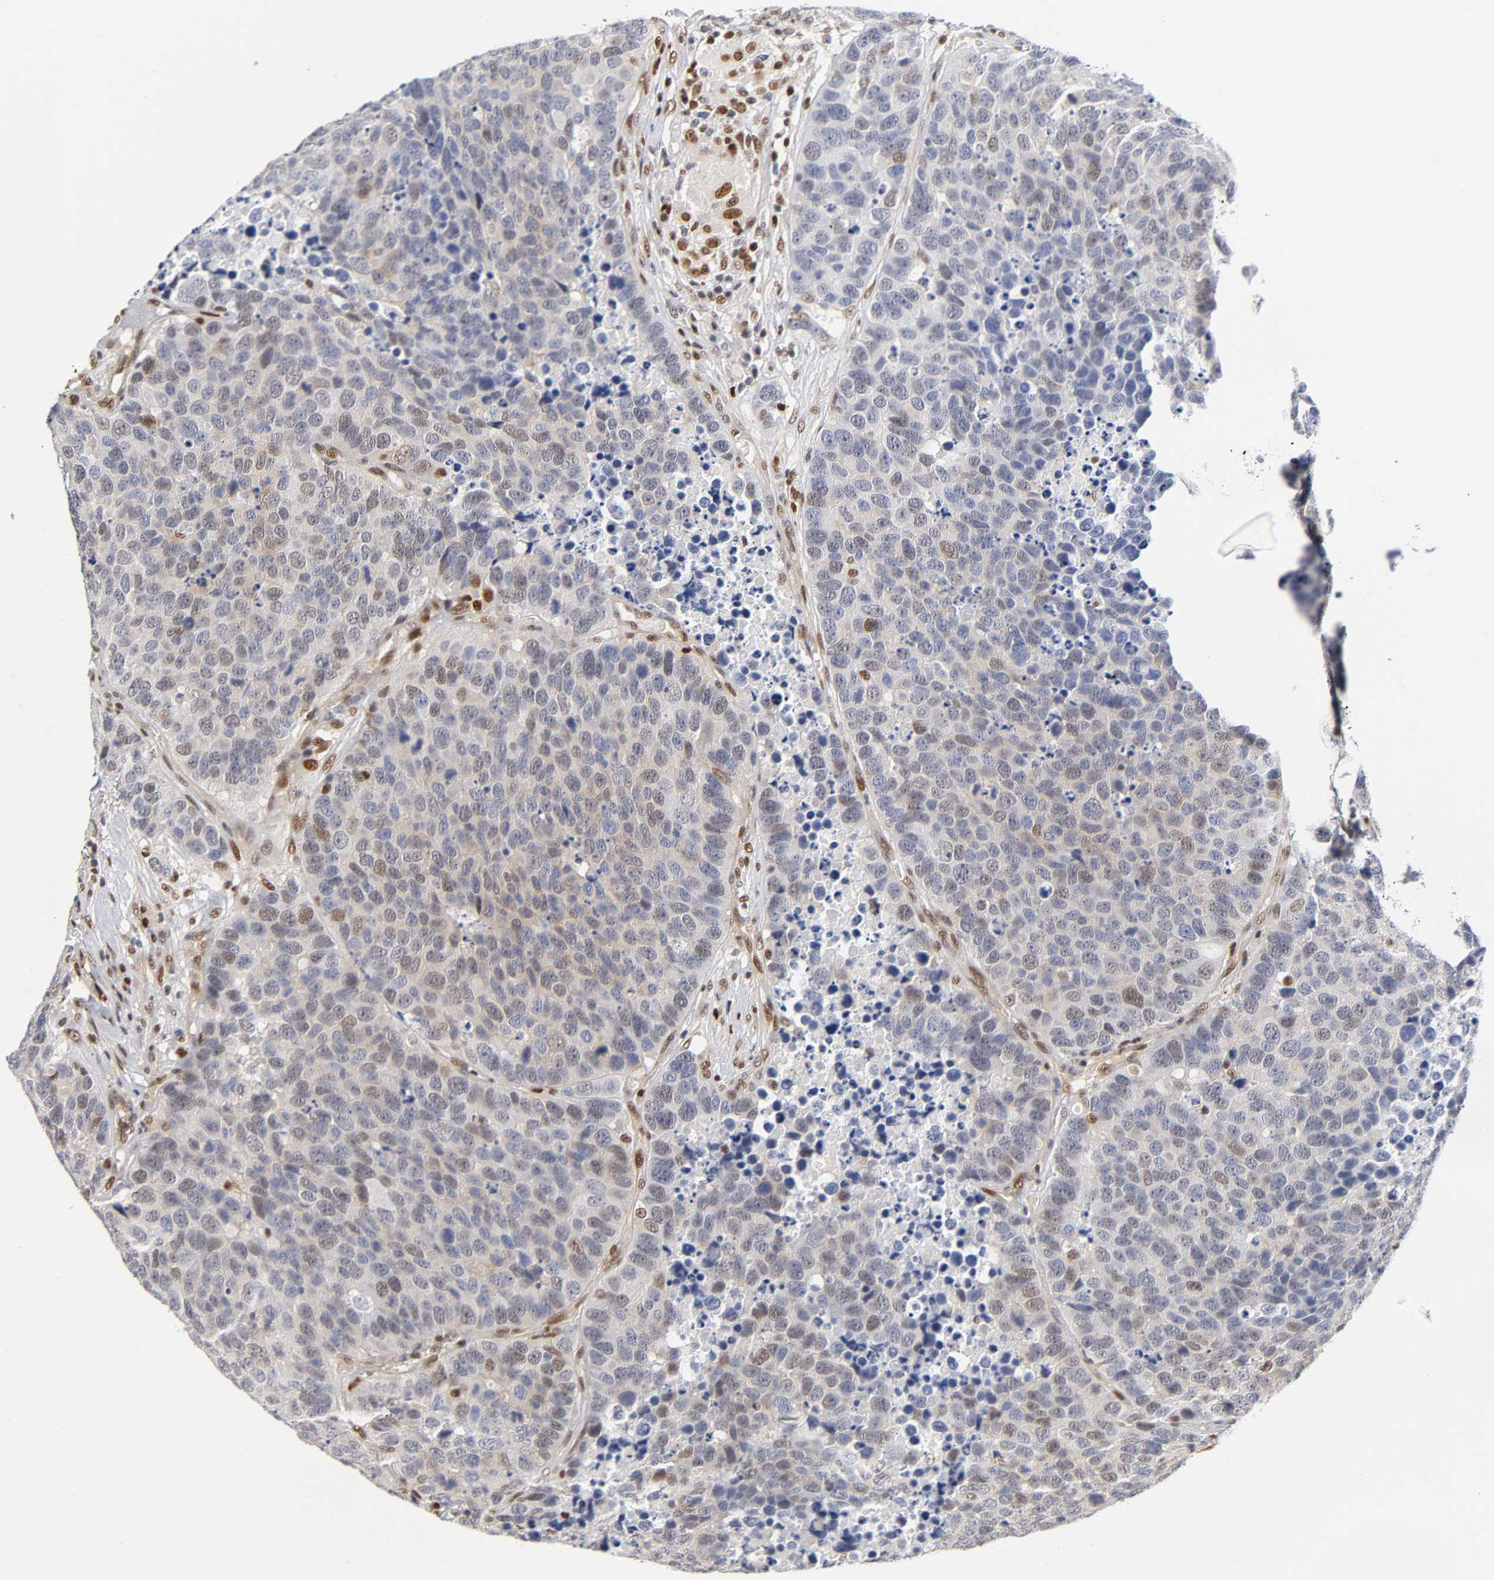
{"staining": {"intensity": "weak", "quantity": "25%-75%", "location": "cytoplasmic/membranous,nuclear"}, "tissue": "carcinoid", "cell_type": "Tumor cells", "image_type": "cancer", "snomed": [{"axis": "morphology", "description": "Carcinoid, malignant, NOS"}, {"axis": "topography", "description": "Lung"}], "caption": "Immunohistochemistry (IHC) histopathology image of carcinoid stained for a protein (brown), which displays low levels of weak cytoplasmic/membranous and nuclear expression in approximately 25%-75% of tumor cells.", "gene": "NR3C1", "patient": {"sex": "male", "age": 60}}